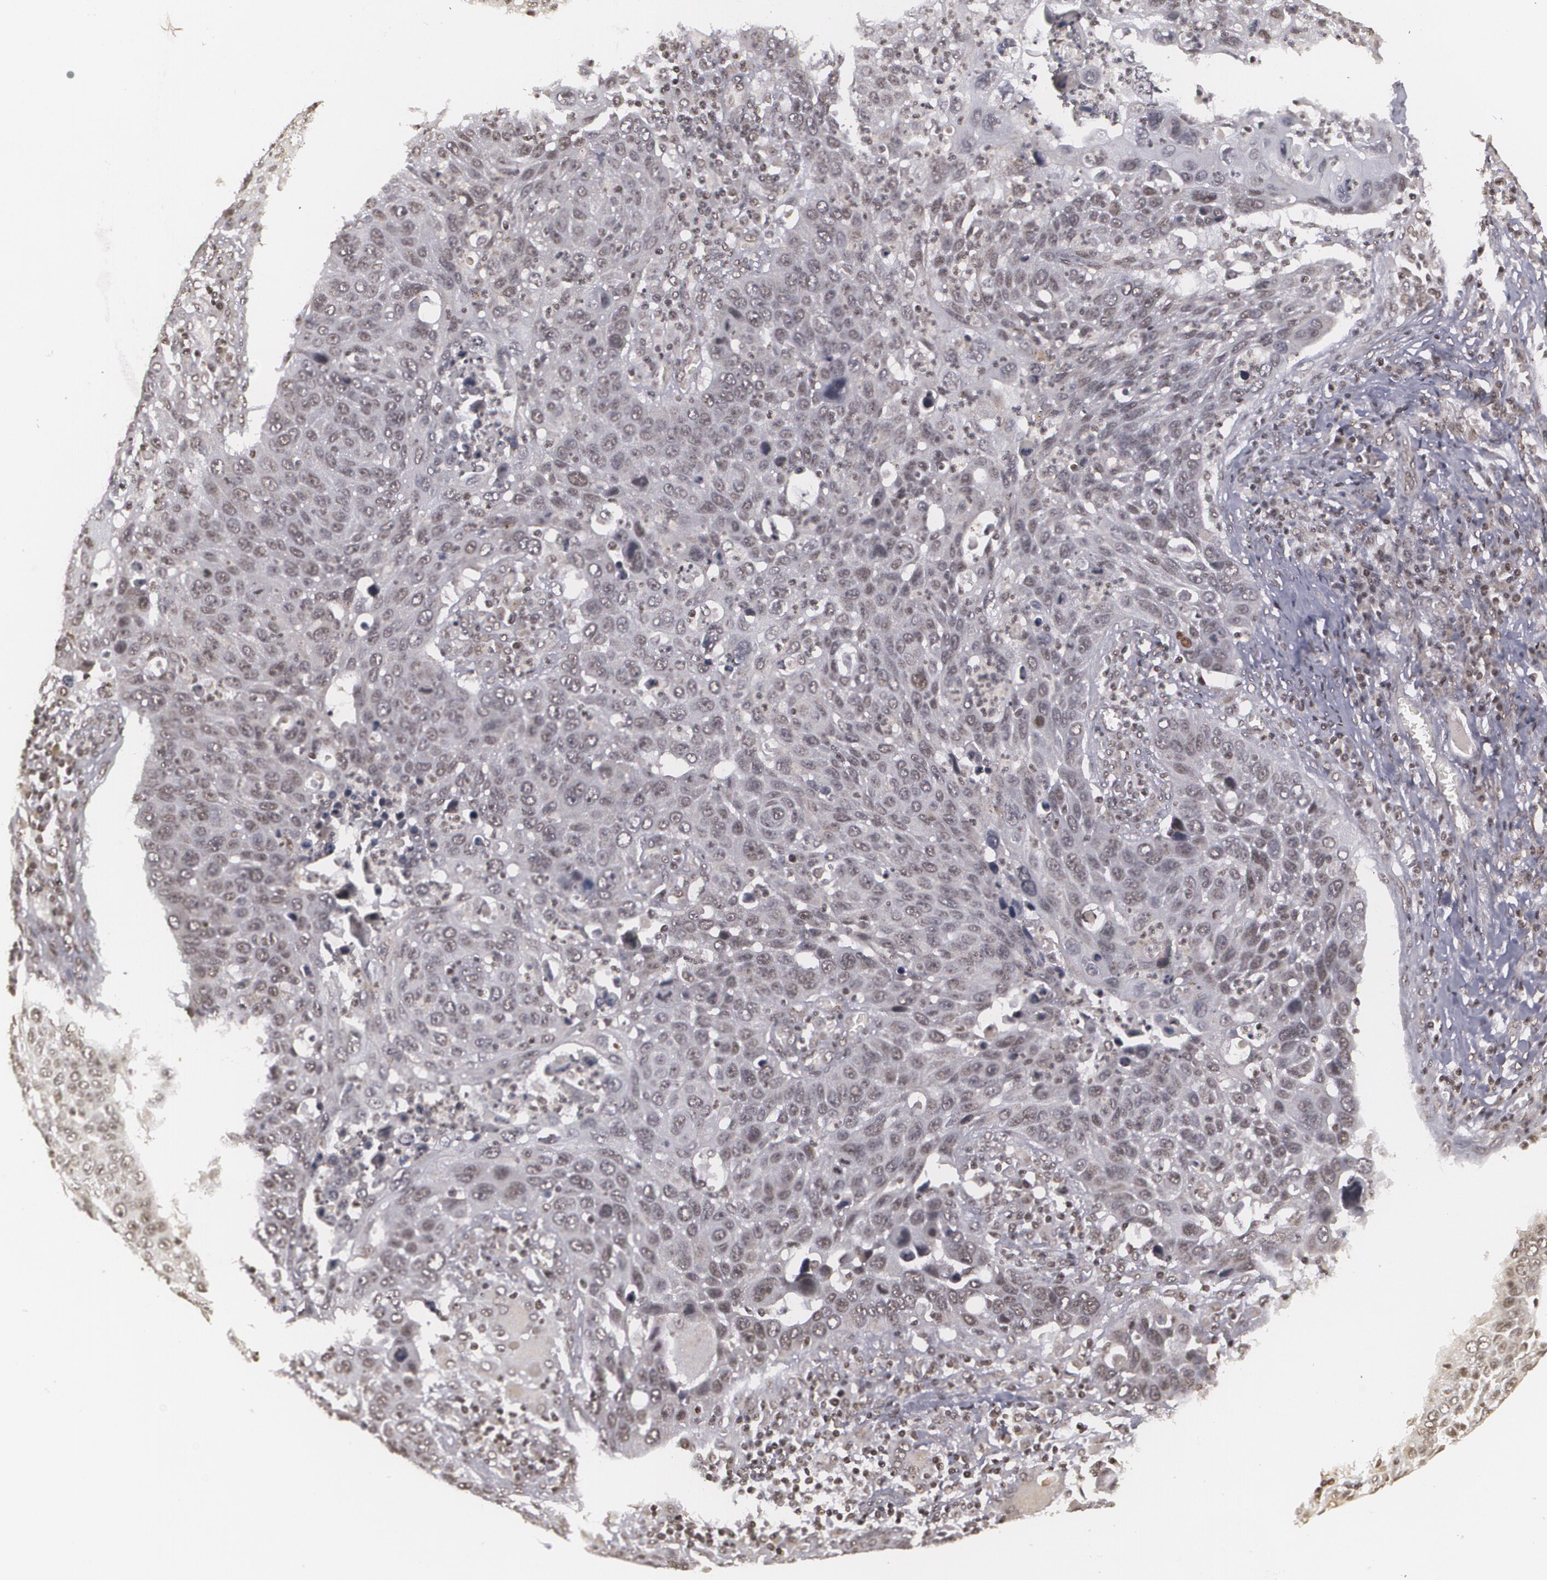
{"staining": {"intensity": "weak", "quantity": "25%-75%", "location": "nuclear"}, "tissue": "lung cancer", "cell_type": "Tumor cells", "image_type": "cancer", "snomed": [{"axis": "morphology", "description": "Squamous cell carcinoma, NOS"}, {"axis": "topography", "description": "Lung"}], "caption": "This micrograph reveals immunohistochemistry staining of lung cancer, with low weak nuclear positivity in approximately 25%-75% of tumor cells.", "gene": "RXRB", "patient": {"sex": "male", "age": 68}}